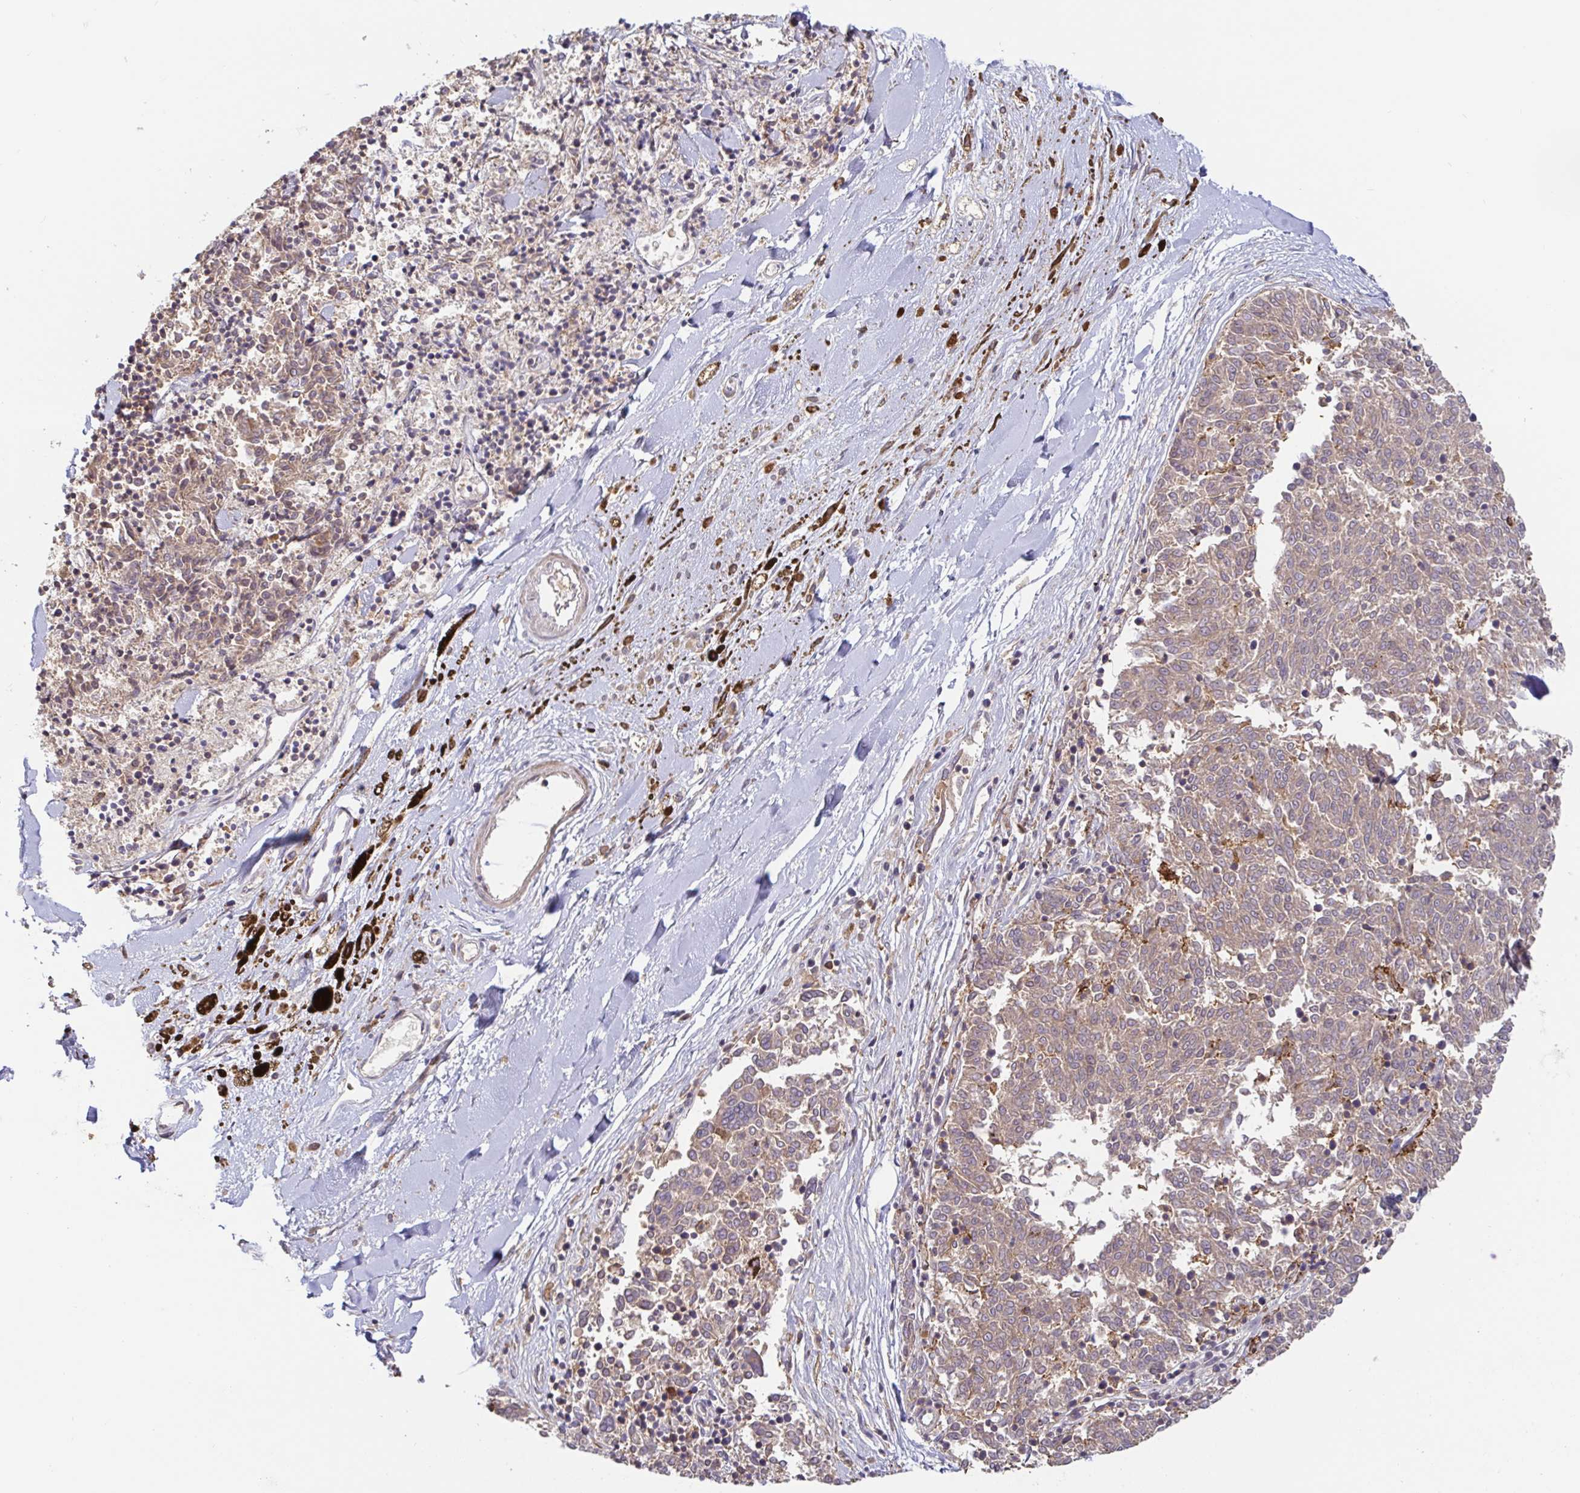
{"staining": {"intensity": "weak", "quantity": ">75%", "location": "cytoplasmic/membranous"}, "tissue": "melanoma", "cell_type": "Tumor cells", "image_type": "cancer", "snomed": [{"axis": "morphology", "description": "Malignant melanoma, NOS"}, {"axis": "topography", "description": "Skin"}], "caption": "High-magnification brightfield microscopy of melanoma stained with DAB (brown) and counterstained with hematoxylin (blue). tumor cells exhibit weak cytoplasmic/membranous expression is appreciated in about>75% of cells. The protein is shown in brown color, while the nuclei are stained blue.", "gene": "LARP1", "patient": {"sex": "female", "age": 72}}